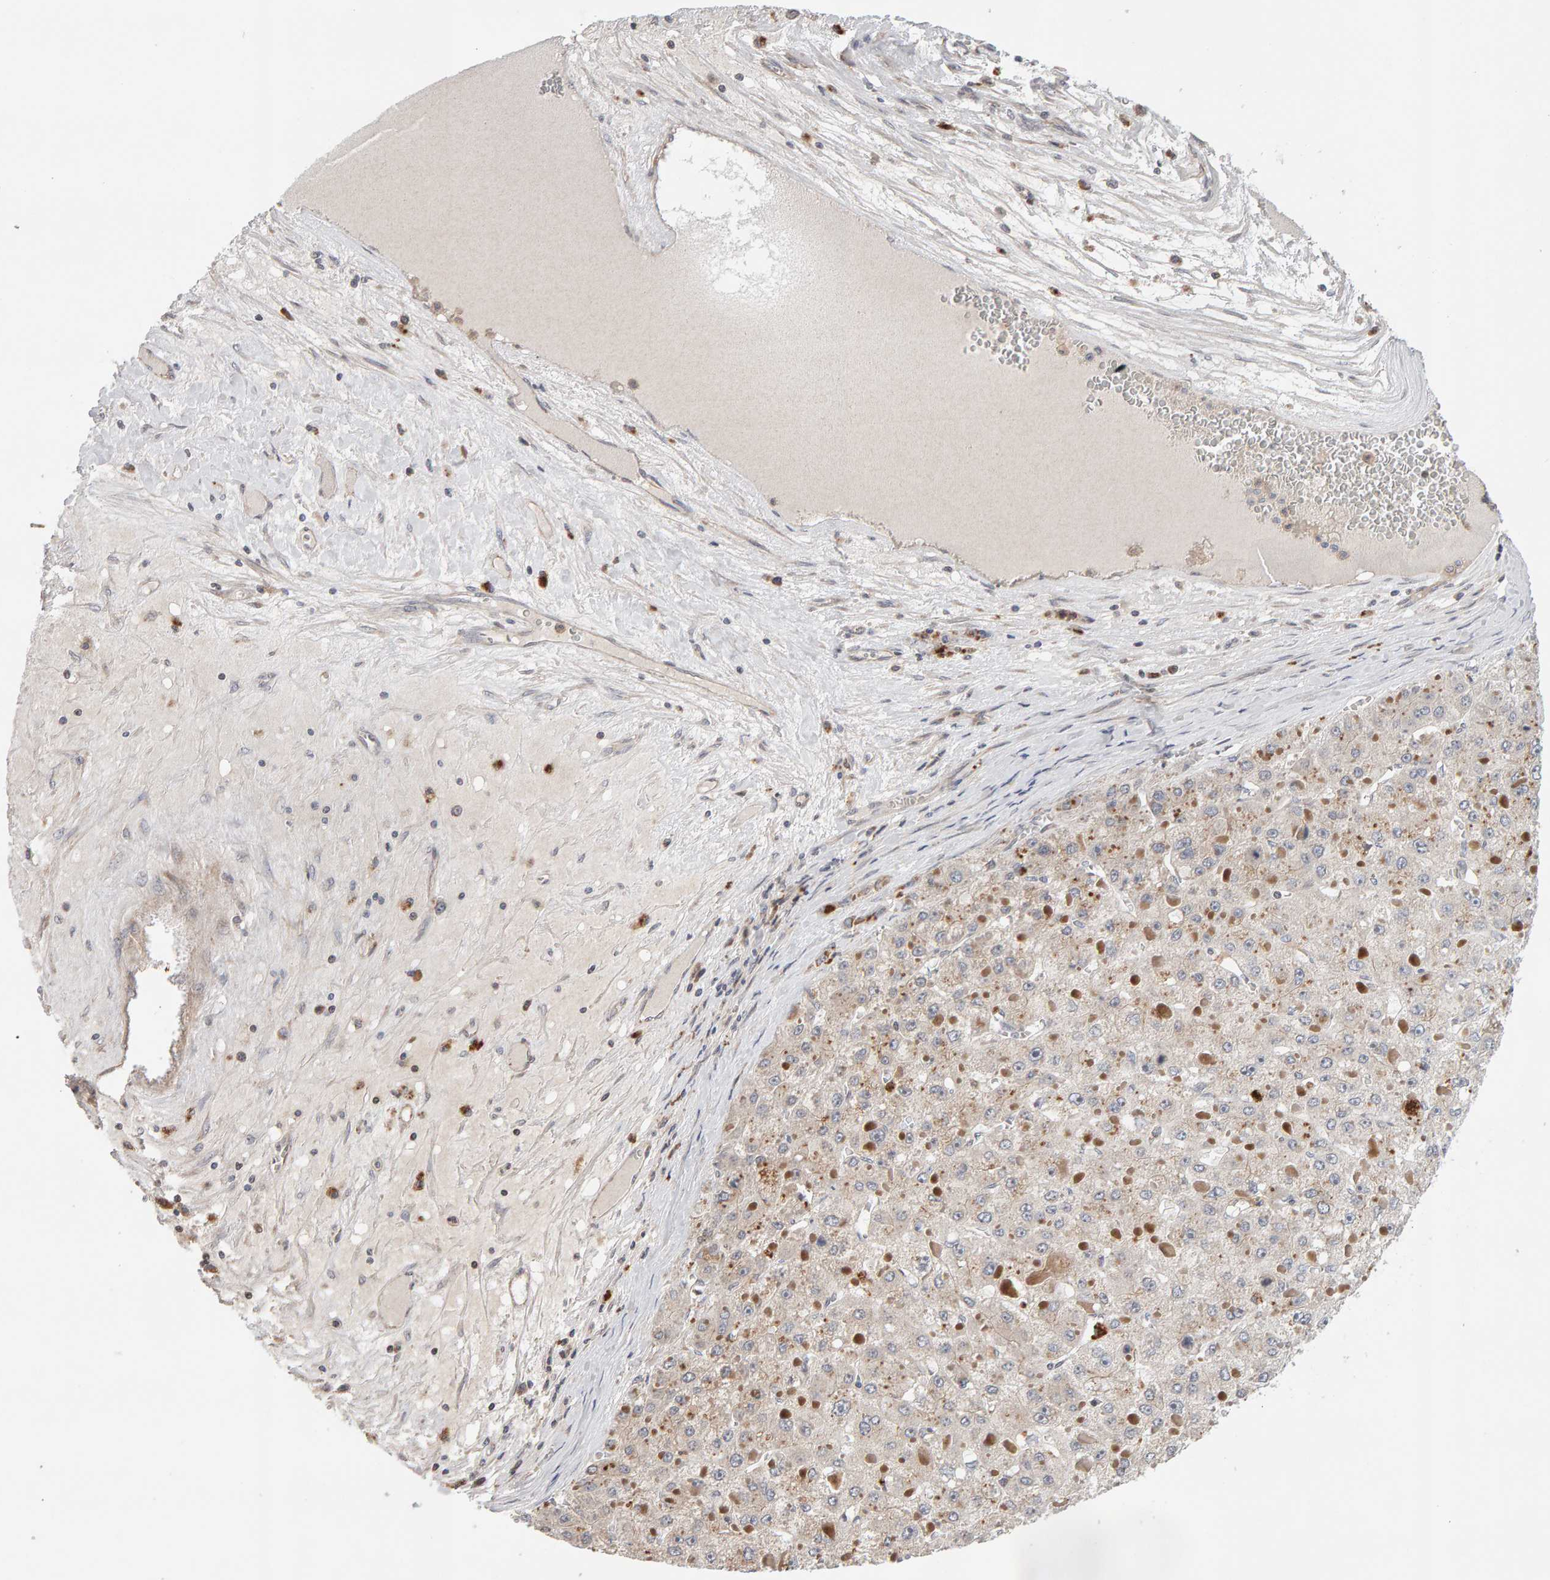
{"staining": {"intensity": "weak", "quantity": "<25%", "location": "cytoplasmic/membranous"}, "tissue": "liver cancer", "cell_type": "Tumor cells", "image_type": "cancer", "snomed": [{"axis": "morphology", "description": "Carcinoma, Hepatocellular, NOS"}, {"axis": "topography", "description": "Liver"}], "caption": "A histopathology image of human liver cancer is negative for staining in tumor cells.", "gene": "LZTS1", "patient": {"sex": "female", "age": 73}}